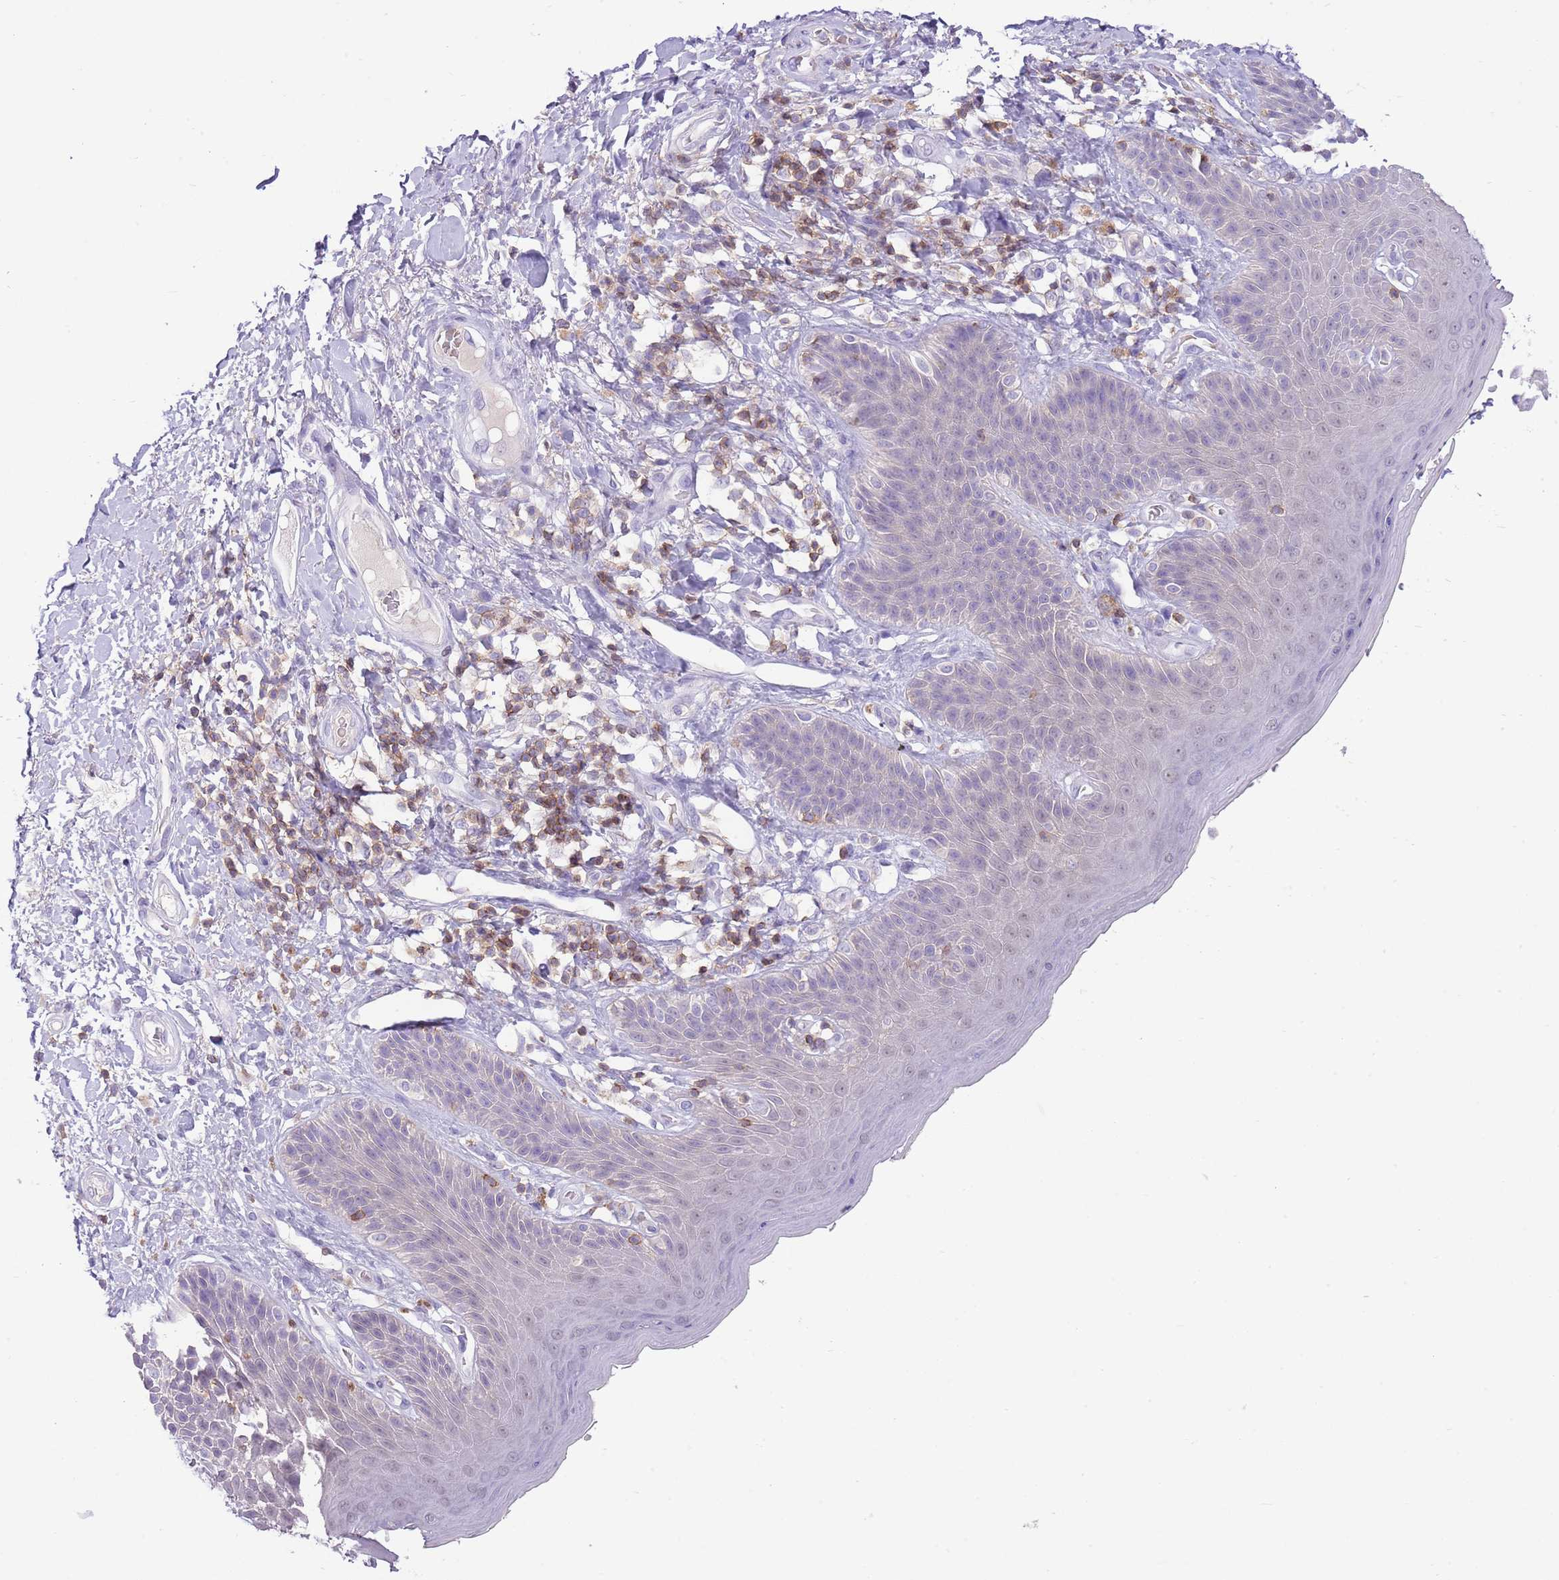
{"staining": {"intensity": "negative", "quantity": "none", "location": "none"}, "tissue": "skin", "cell_type": "Epidermal cells", "image_type": "normal", "snomed": [{"axis": "morphology", "description": "Normal tissue, NOS"}, {"axis": "topography", "description": "Anal"}], "caption": "Immunohistochemistry of normal skin reveals no staining in epidermal cells.", "gene": "OR4Q3", "patient": {"sex": "female", "age": 89}}